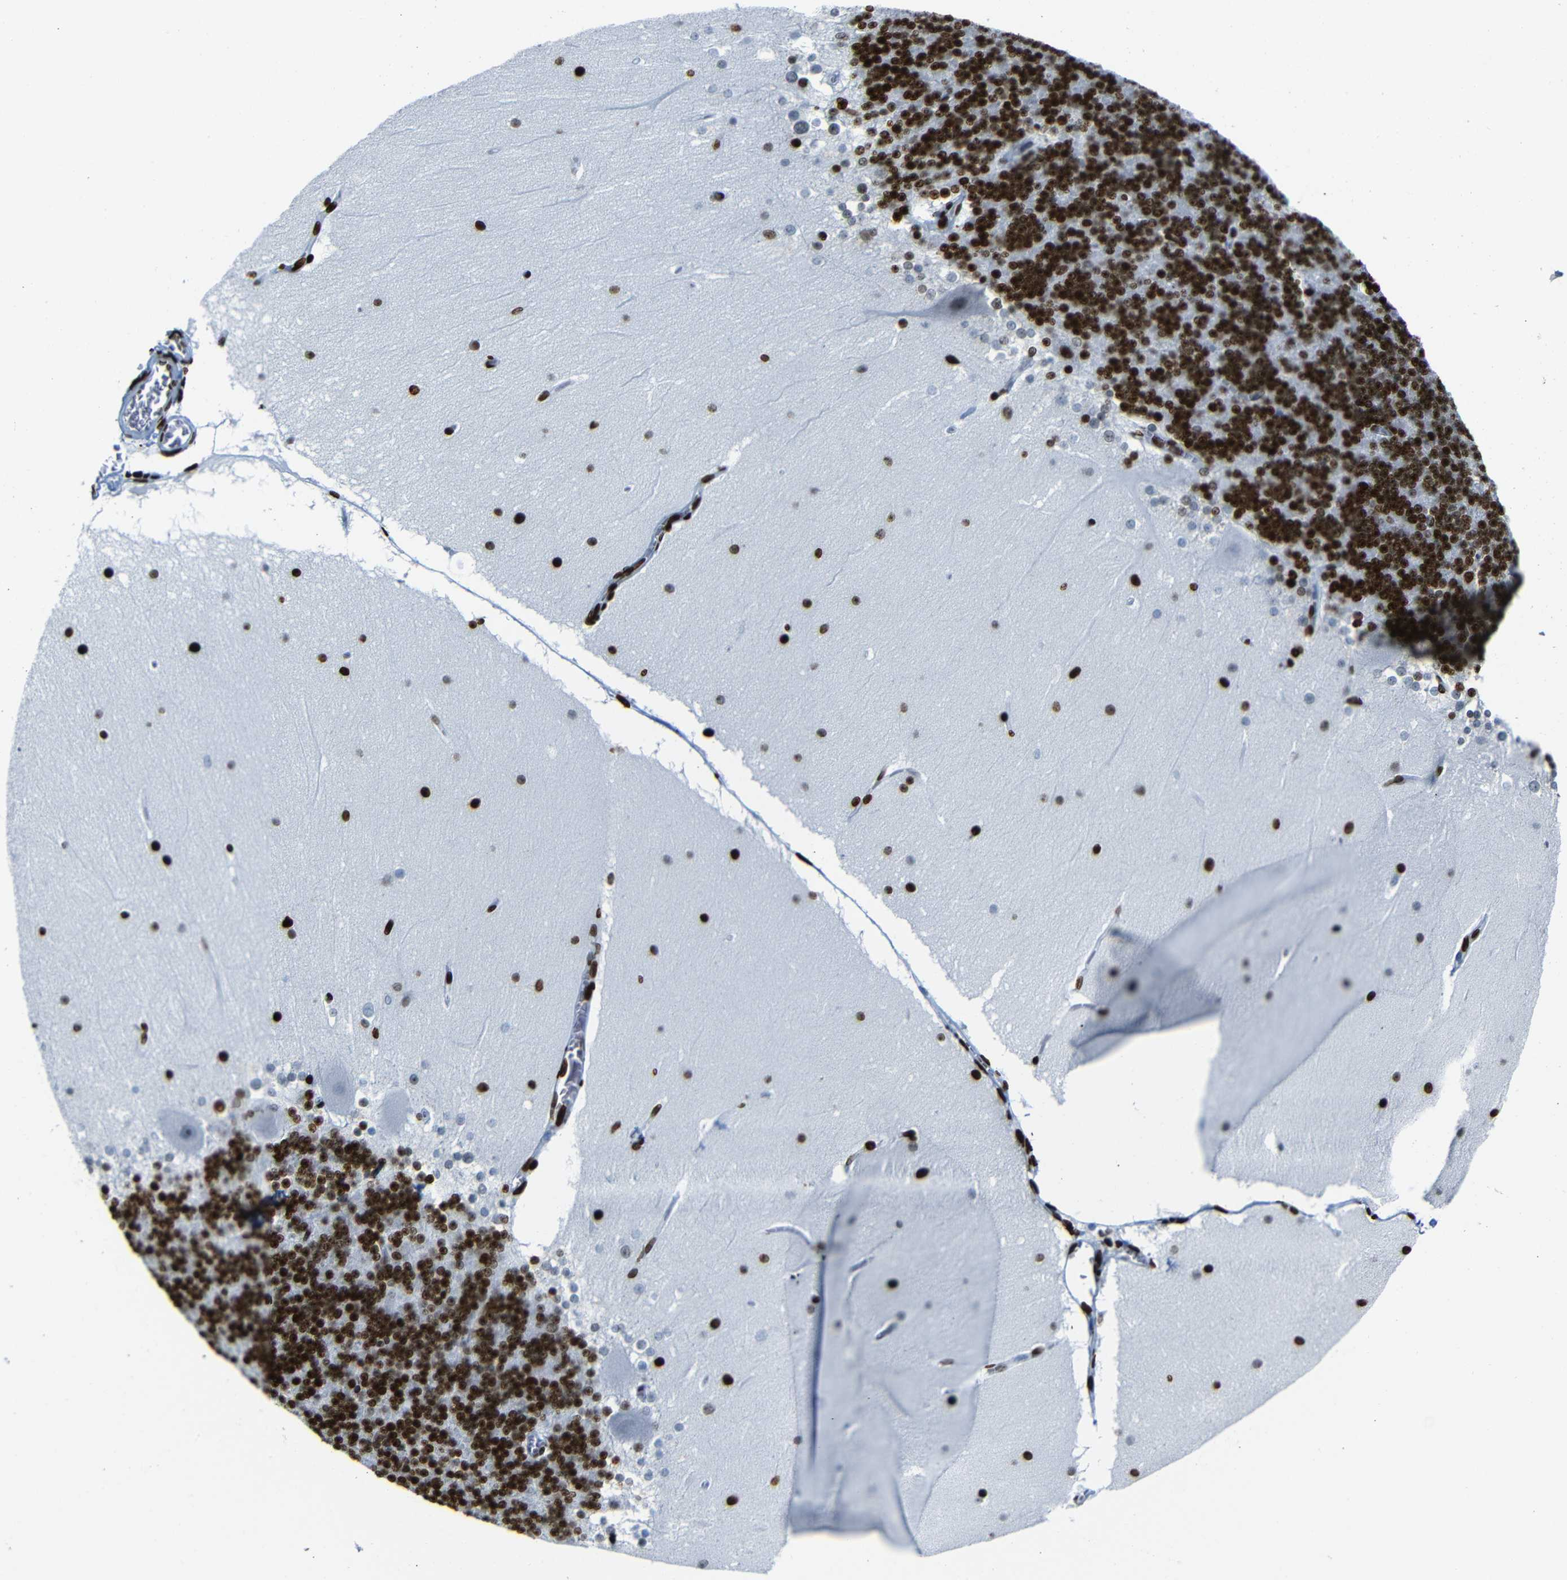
{"staining": {"intensity": "strong", "quantity": ">75%", "location": "nuclear"}, "tissue": "cerebellum", "cell_type": "Cells in granular layer", "image_type": "normal", "snomed": [{"axis": "morphology", "description": "Normal tissue, NOS"}, {"axis": "topography", "description": "Cerebellum"}], "caption": "Immunohistochemical staining of normal human cerebellum displays >75% levels of strong nuclear protein staining in approximately >75% of cells in granular layer.", "gene": "NPIPB15", "patient": {"sex": "female", "age": 19}}